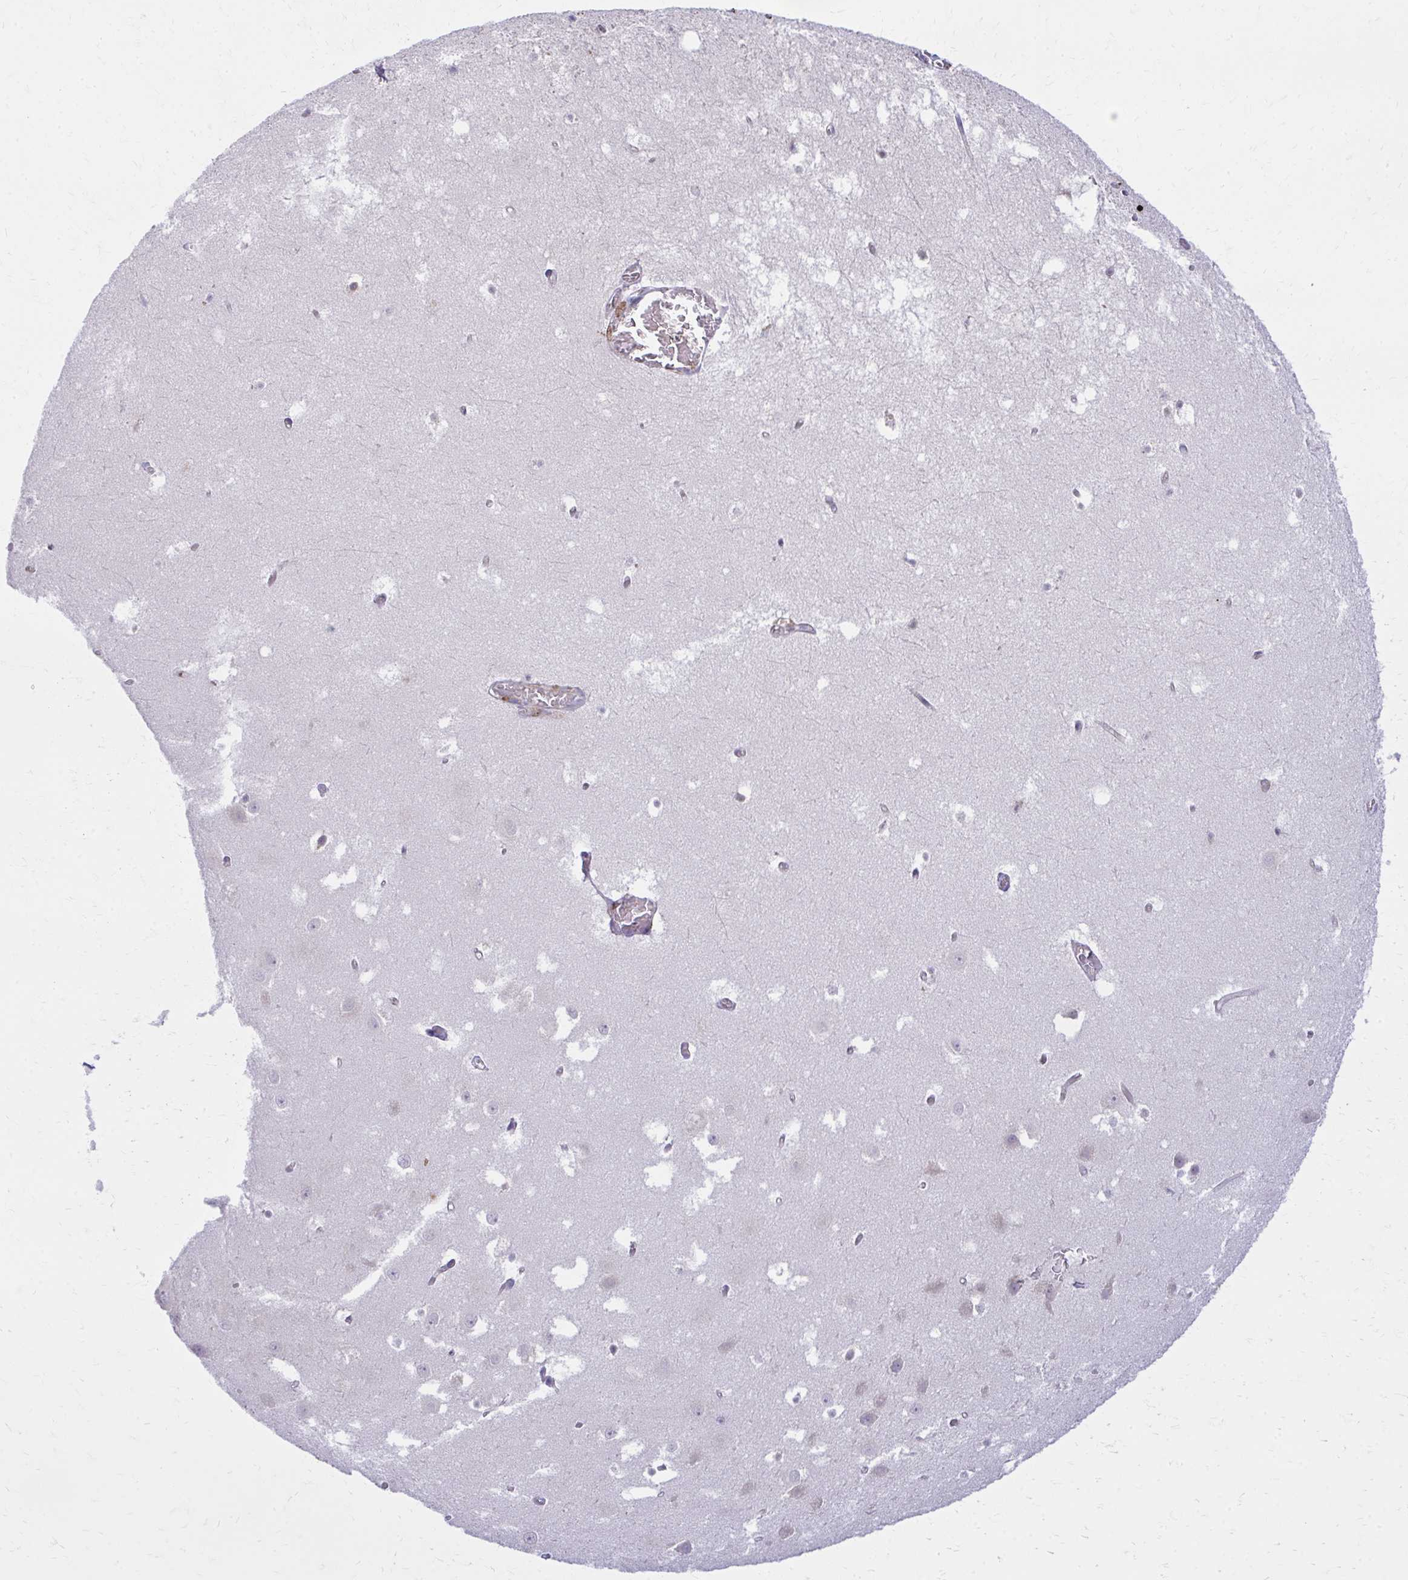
{"staining": {"intensity": "negative", "quantity": "none", "location": "none"}, "tissue": "hippocampus", "cell_type": "Glial cells", "image_type": "normal", "snomed": [{"axis": "morphology", "description": "Normal tissue, NOS"}, {"axis": "topography", "description": "Hippocampus"}], "caption": "The immunohistochemistry (IHC) photomicrograph has no significant staining in glial cells of hippocampus.", "gene": "CEMP1", "patient": {"sex": "female", "age": 52}}